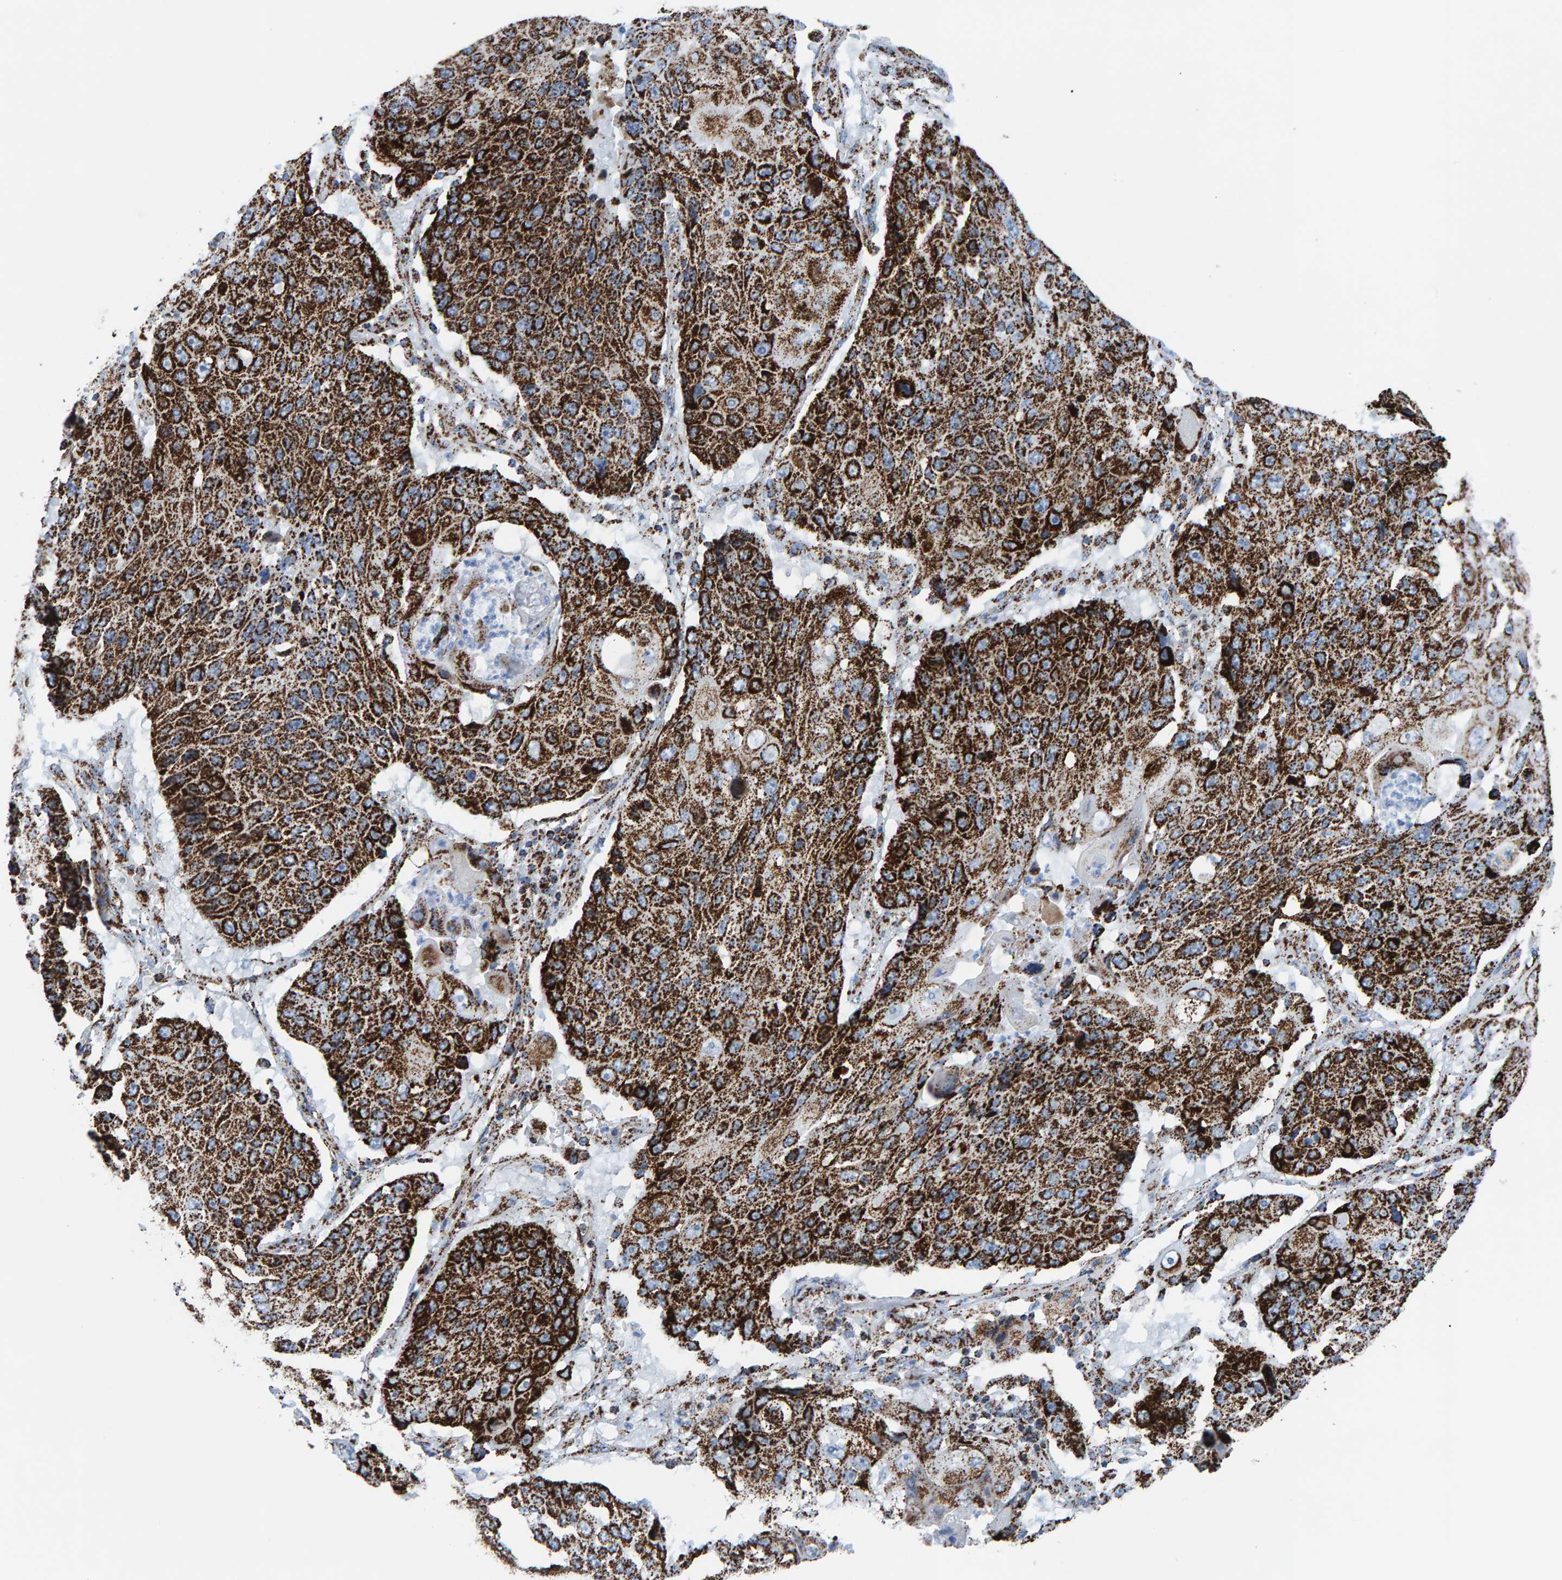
{"staining": {"intensity": "strong", "quantity": ">75%", "location": "cytoplasmic/membranous"}, "tissue": "lung cancer", "cell_type": "Tumor cells", "image_type": "cancer", "snomed": [{"axis": "morphology", "description": "Squamous cell carcinoma, NOS"}, {"axis": "topography", "description": "Lung"}], "caption": "Immunohistochemistry (IHC) image of neoplastic tissue: human lung cancer (squamous cell carcinoma) stained using IHC shows high levels of strong protein expression localized specifically in the cytoplasmic/membranous of tumor cells, appearing as a cytoplasmic/membranous brown color.", "gene": "ENSG00000262660", "patient": {"sex": "male", "age": 61}}